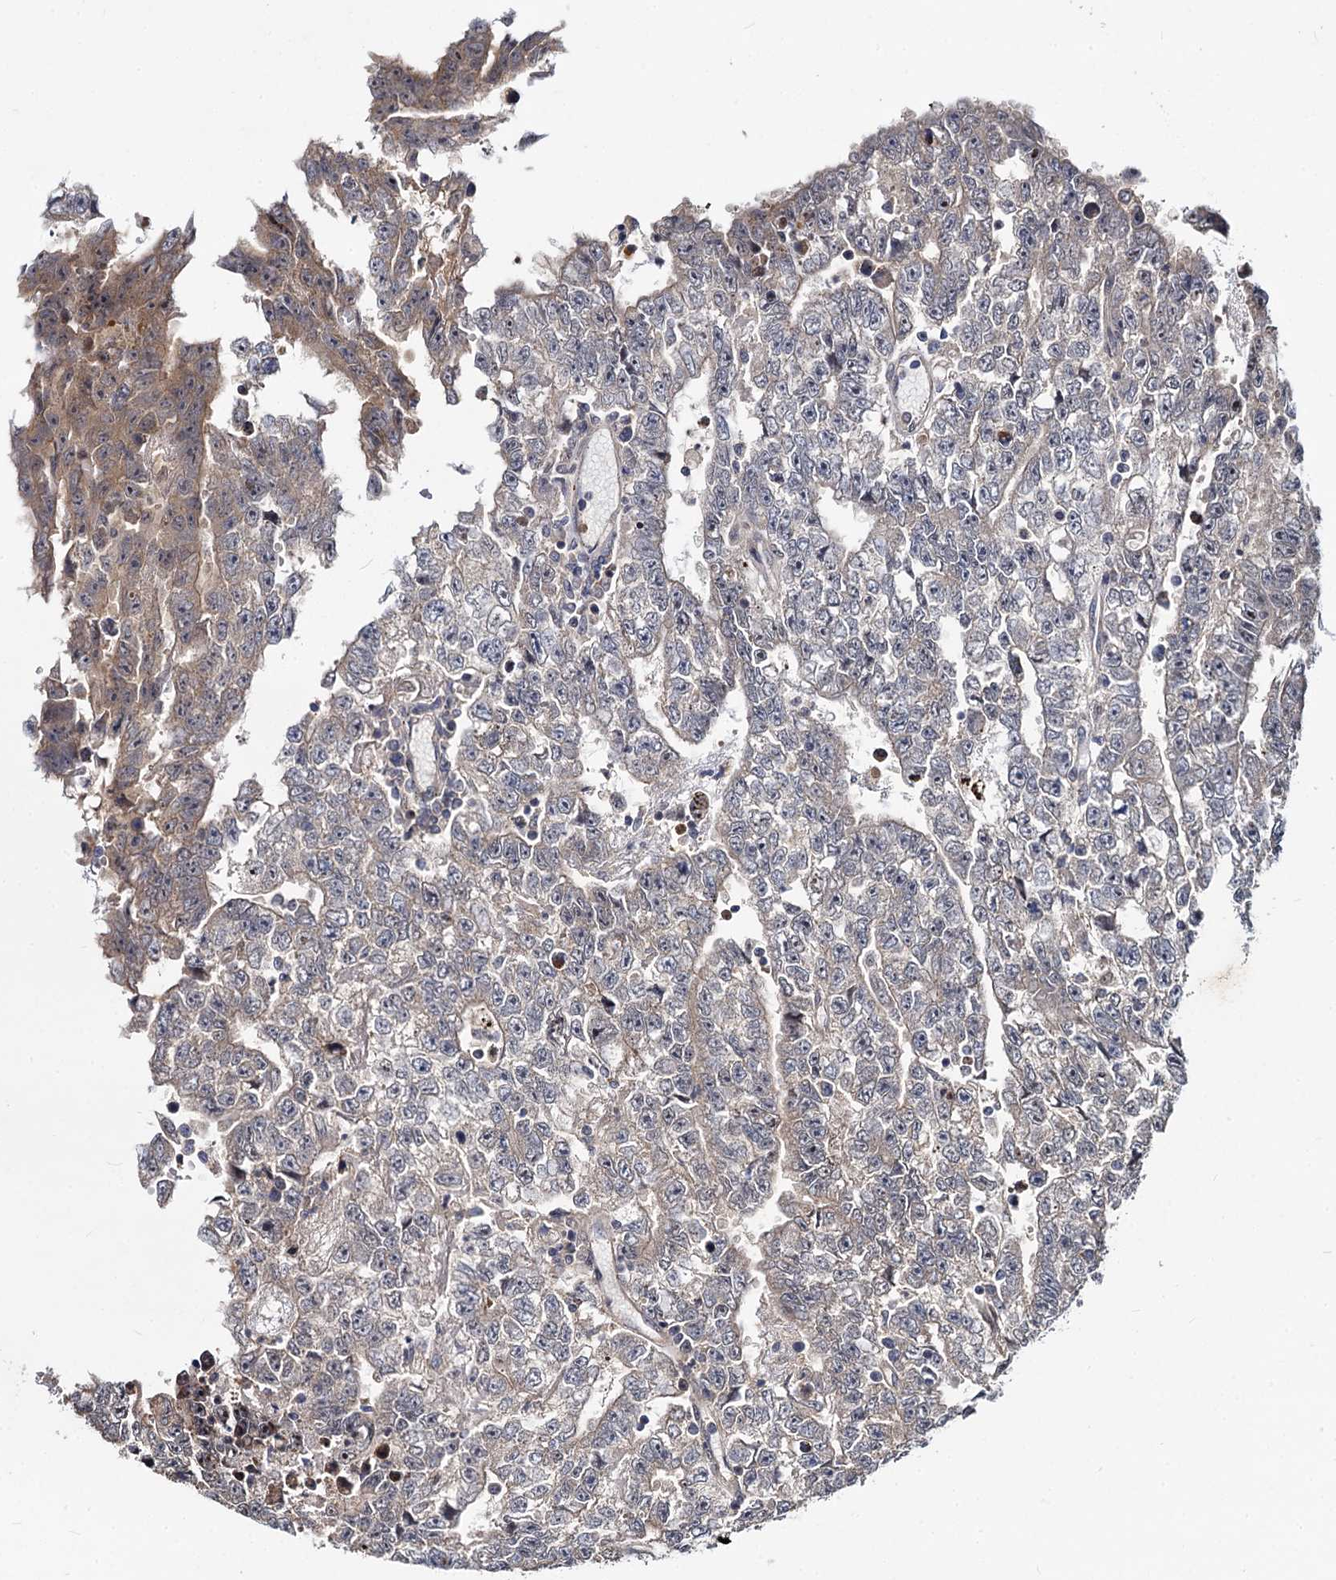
{"staining": {"intensity": "weak", "quantity": "<25%", "location": "cytoplasmic/membranous"}, "tissue": "testis cancer", "cell_type": "Tumor cells", "image_type": "cancer", "snomed": [{"axis": "morphology", "description": "Carcinoma, Embryonal, NOS"}, {"axis": "topography", "description": "Testis"}], "caption": "Immunohistochemistry (IHC) micrograph of testis embryonal carcinoma stained for a protein (brown), which exhibits no expression in tumor cells.", "gene": "MAML2", "patient": {"sex": "male", "age": 25}}